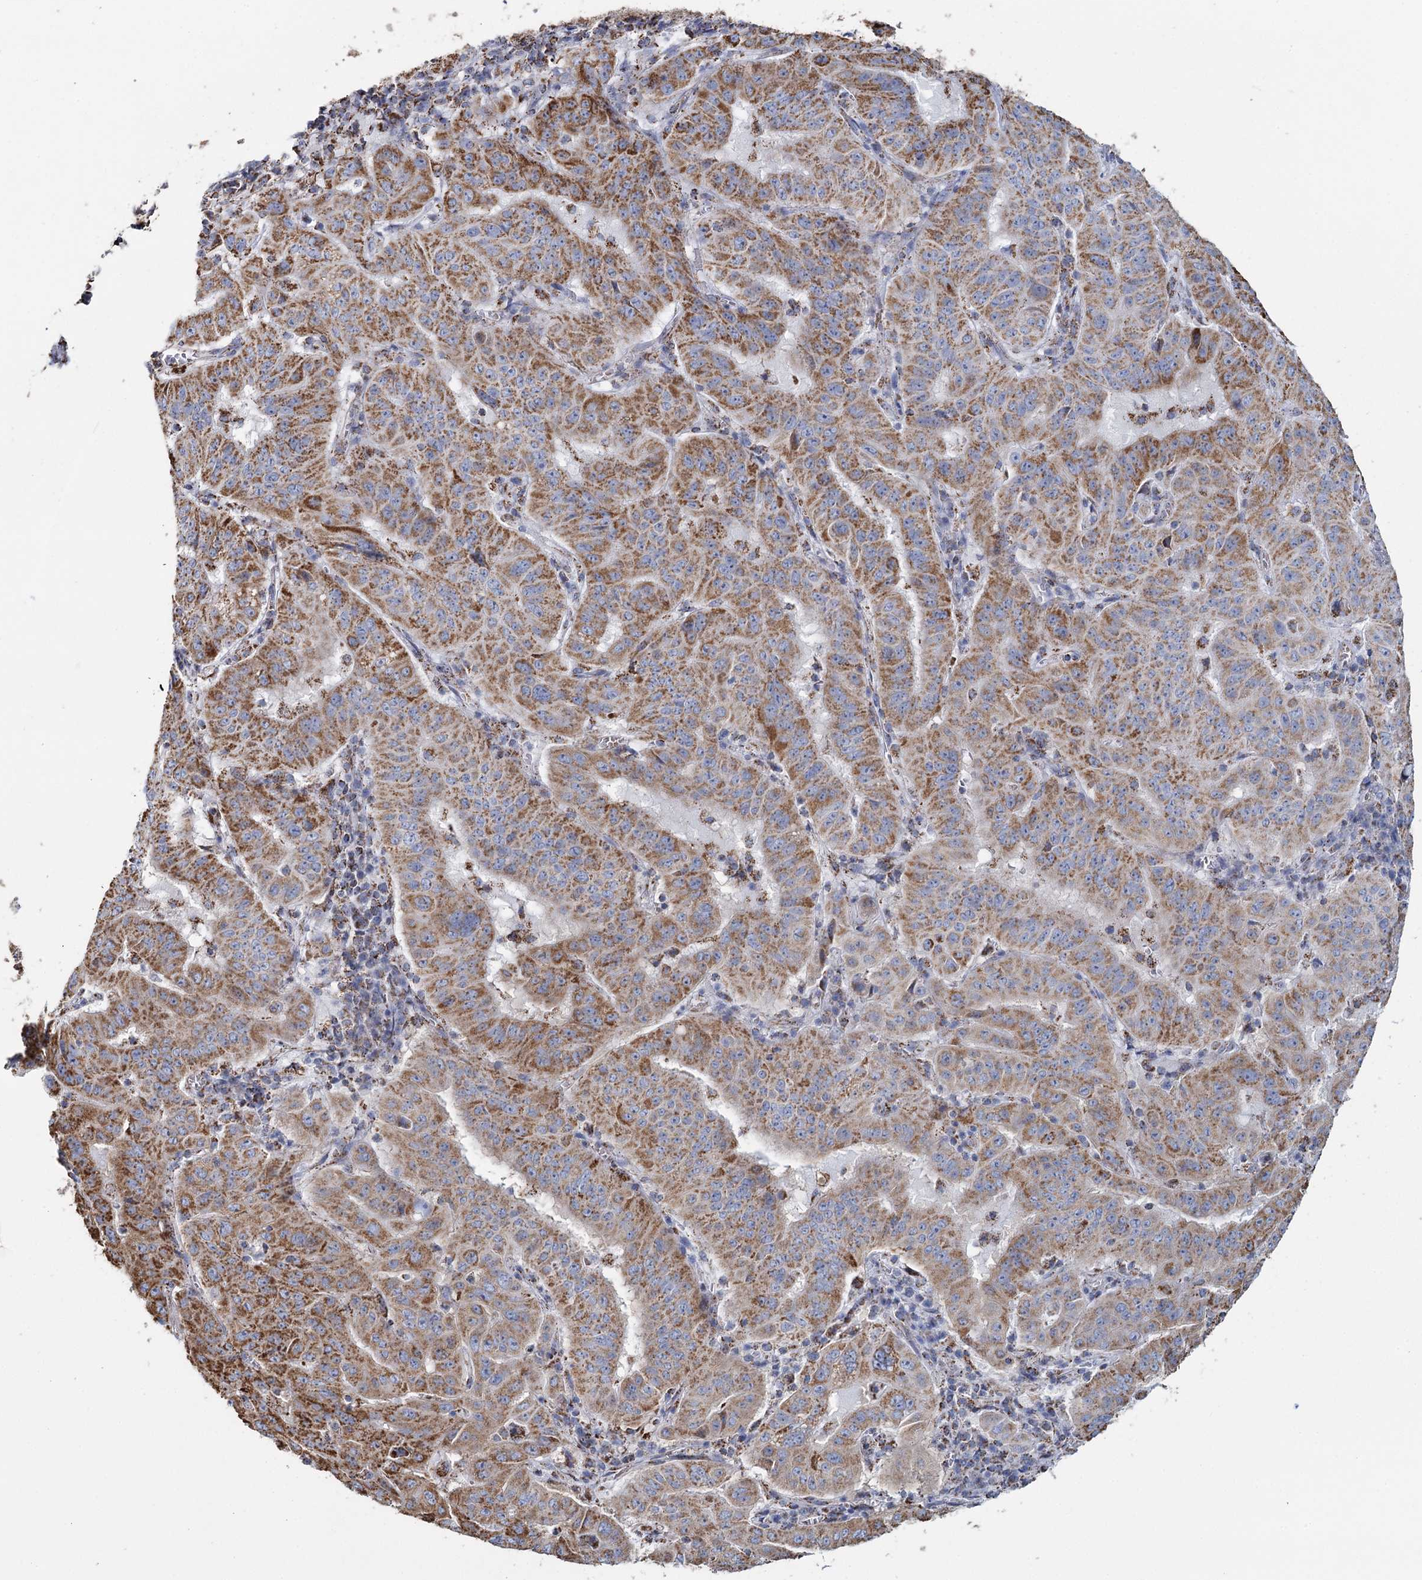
{"staining": {"intensity": "moderate", "quantity": ">75%", "location": "cytoplasmic/membranous"}, "tissue": "pancreatic cancer", "cell_type": "Tumor cells", "image_type": "cancer", "snomed": [{"axis": "morphology", "description": "Adenocarcinoma, NOS"}, {"axis": "topography", "description": "Pancreas"}], "caption": "The photomicrograph exhibits immunohistochemical staining of pancreatic cancer. There is moderate cytoplasmic/membranous positivity is present in about >75% of tumor cells. The staining was performed using DAB, with brown indicating positive protein expression. Nuclei are stained blue with hematoxylin.", "gene": "MRPL44", "patient": {"sex": "male", "age": 63}}